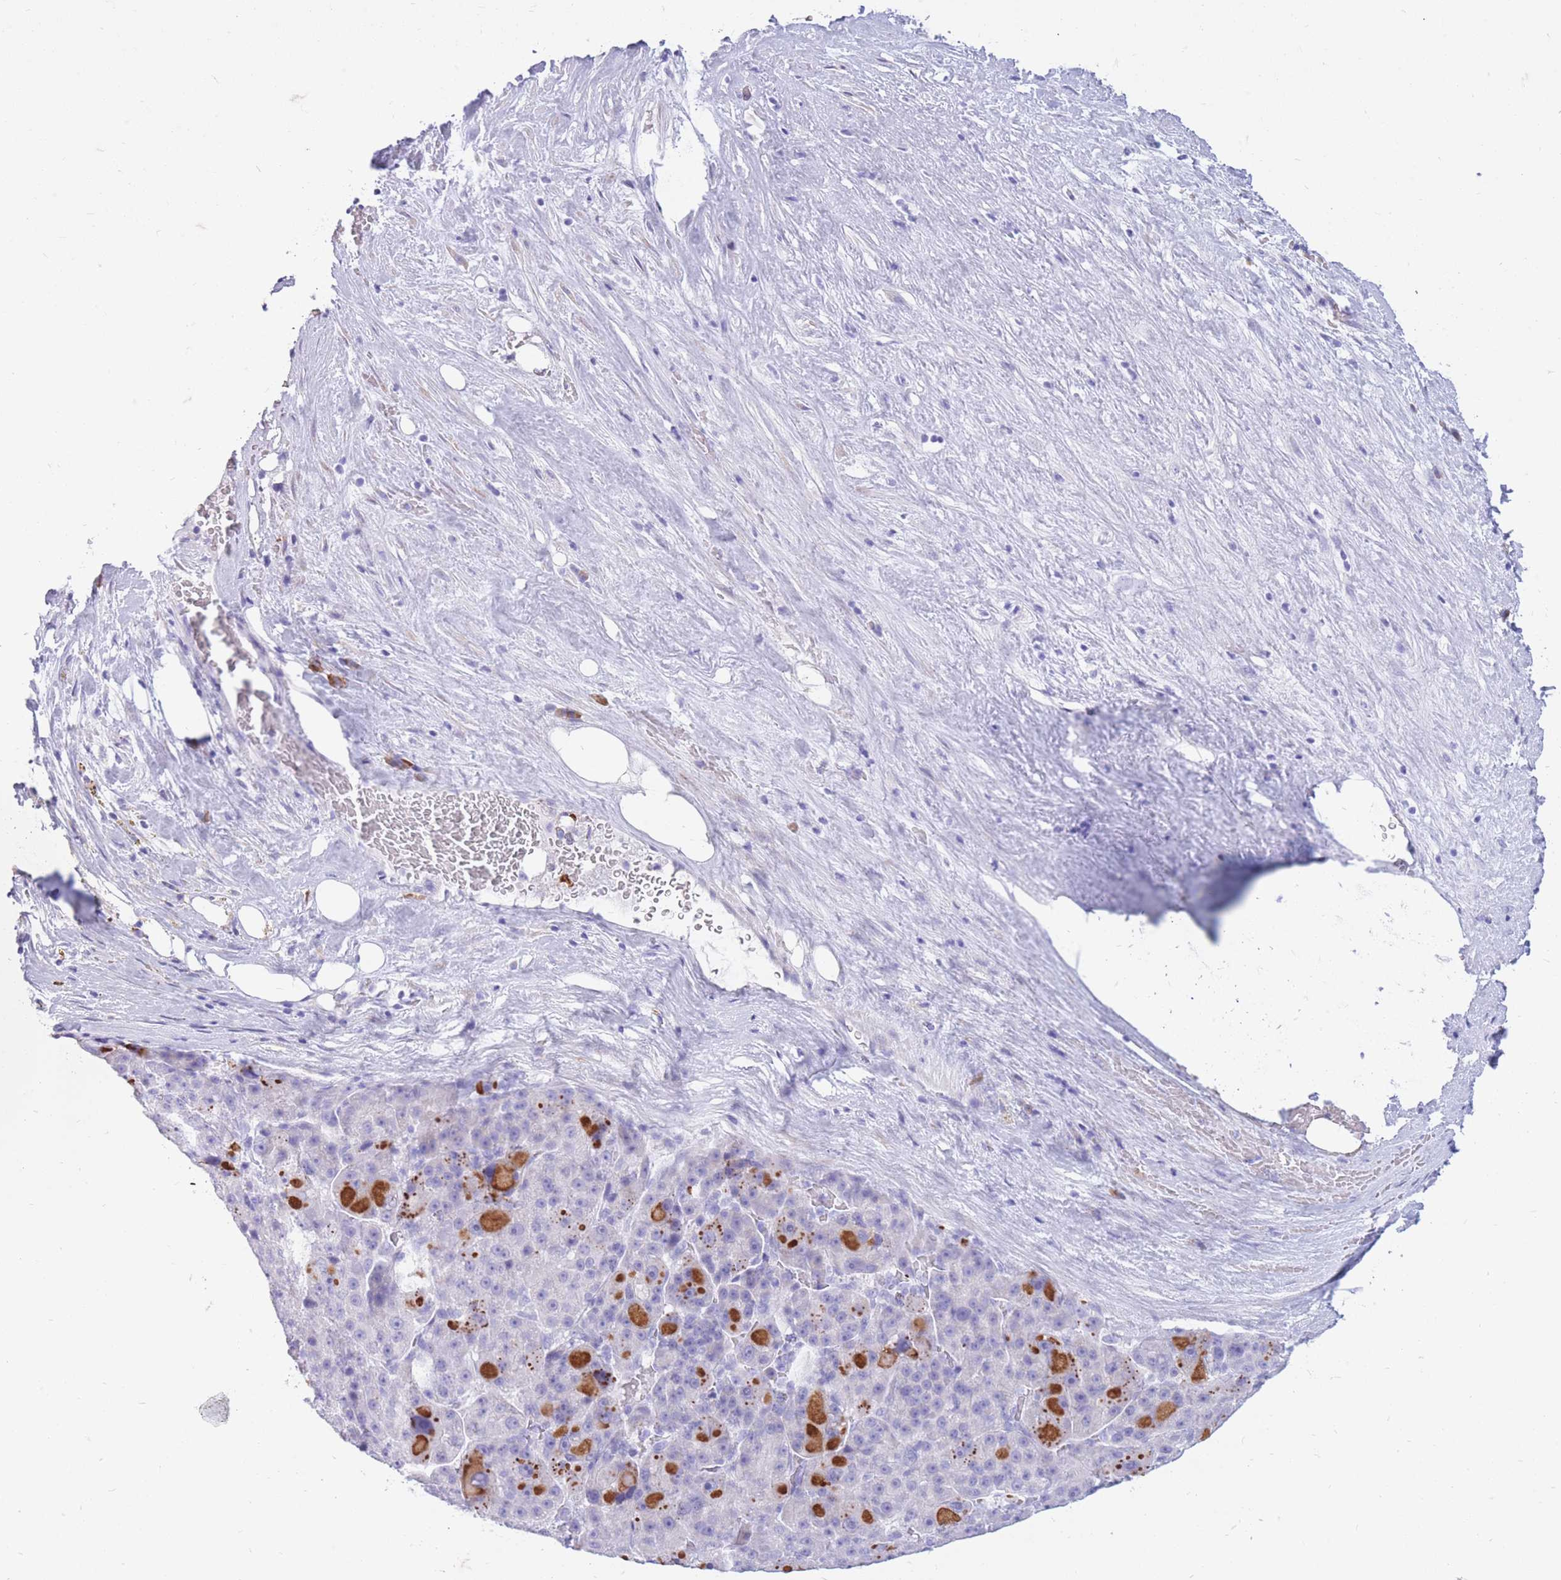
{"staining": {"intensity": "negative", "quantity": "none", "location": "none"}, "tissue": "liver cancer", "cell_type": "Tumor cells", "image_type": "cancer", "snomed": [{"axis": "morphology", "description": "Carcinoma, Hepatocellular, NOS"}, {"axis": "topography", "description": "Liver"}], "caption": "There is no significant staining in tumor cells of liver cancer. (Brightfield microscopy of DAB immunohistochemistry at high magnification).", "gene": "ZFP37", "patient": {"sex": "male", "age": 76}}